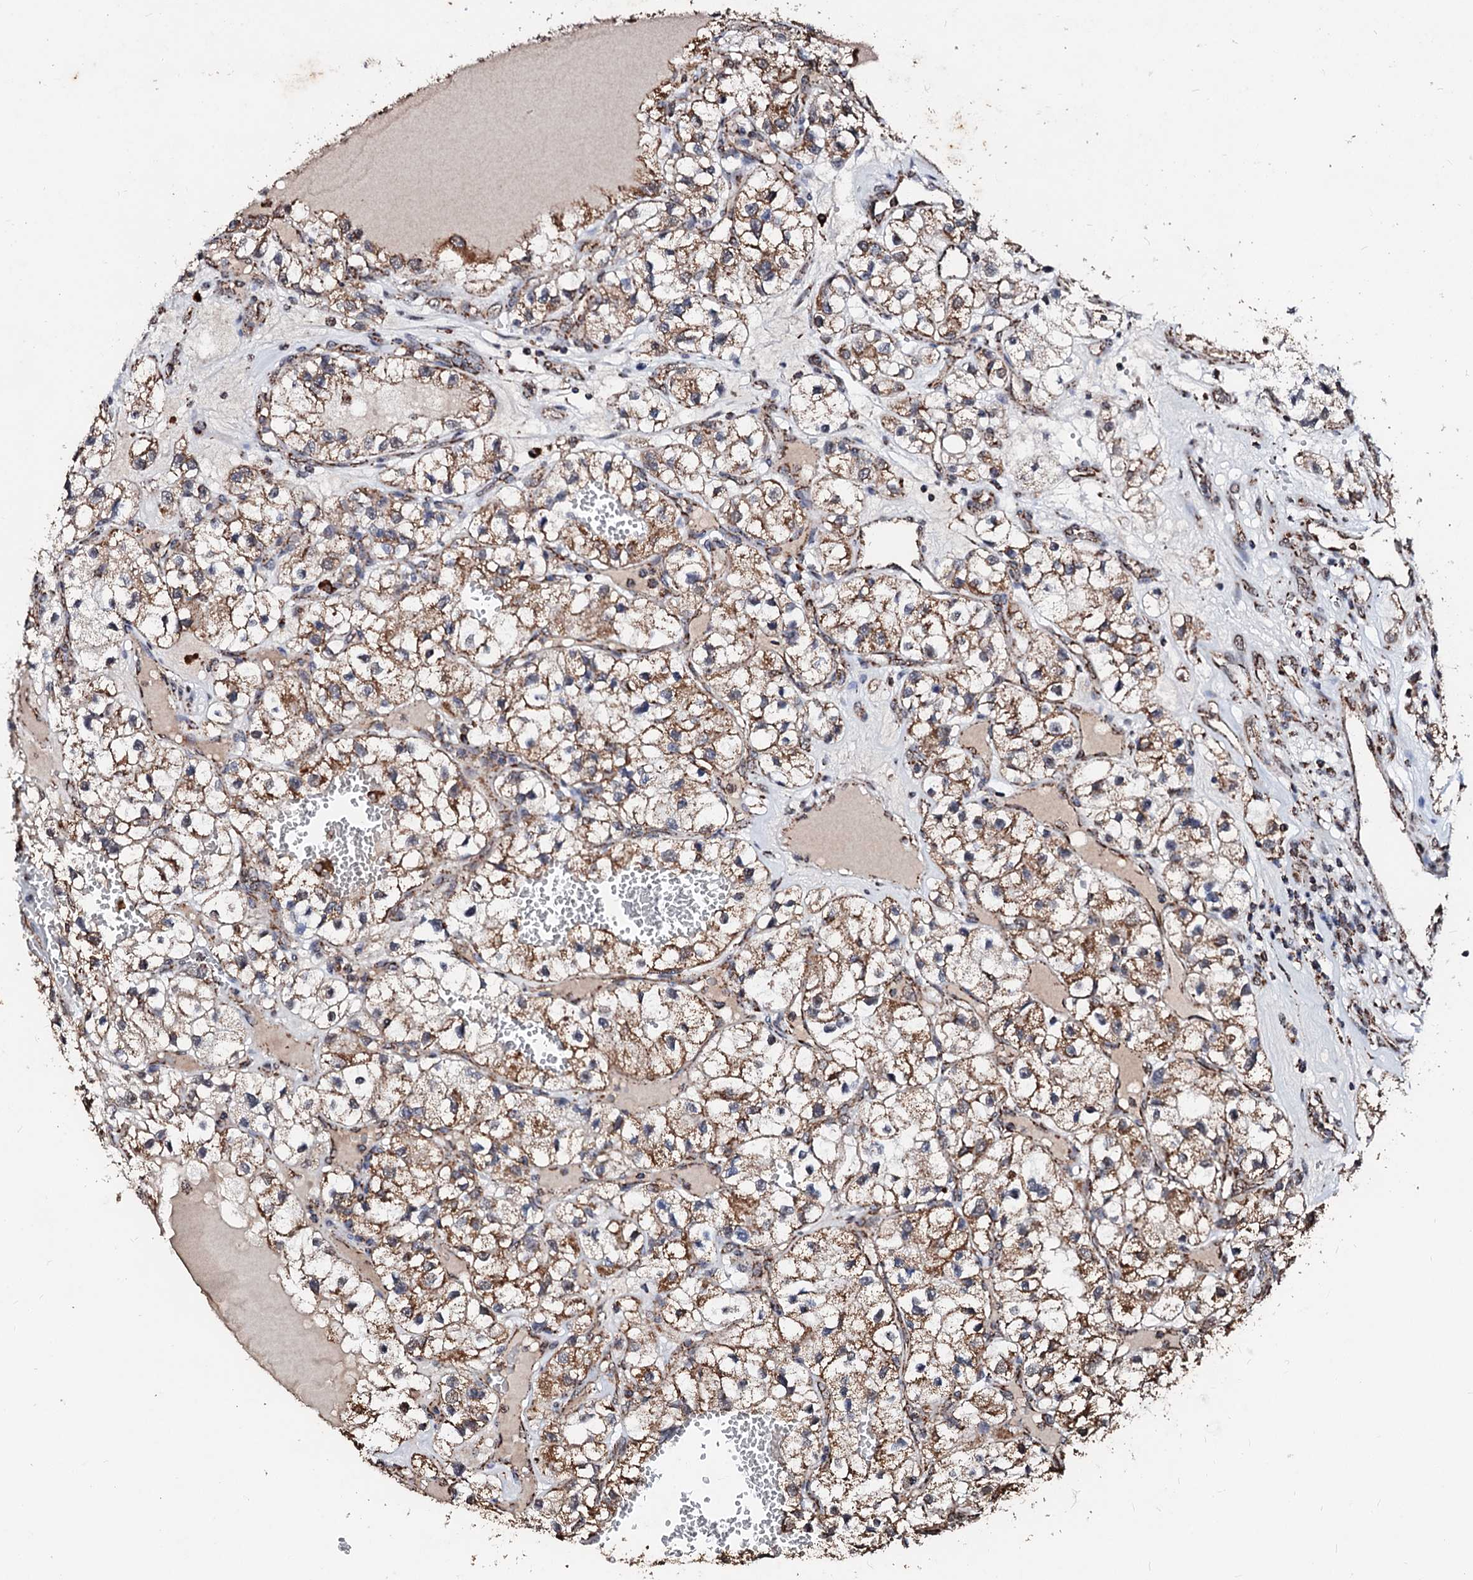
{"staining": {"intensity": "moderate", "quantity": ">75%", "location": "cytoplasmic/membranous"}, "tissue": "renal cancer", "cell_type": "Tumor cells", "image_type": "cancer", "snomed": [{"axis": "morphology", "description": "Adenocarcinoma, NOS"}, {"axis": "topography", "description": "Kidney"}], "caption": "The histopathology image shows a brown stain indicating the presence of a protein in the cytoplasmic/membranous of tumor cells in renal cancer.", "gene": "SECISBP2L", "patient": {"sex": "female", "age": 57}}